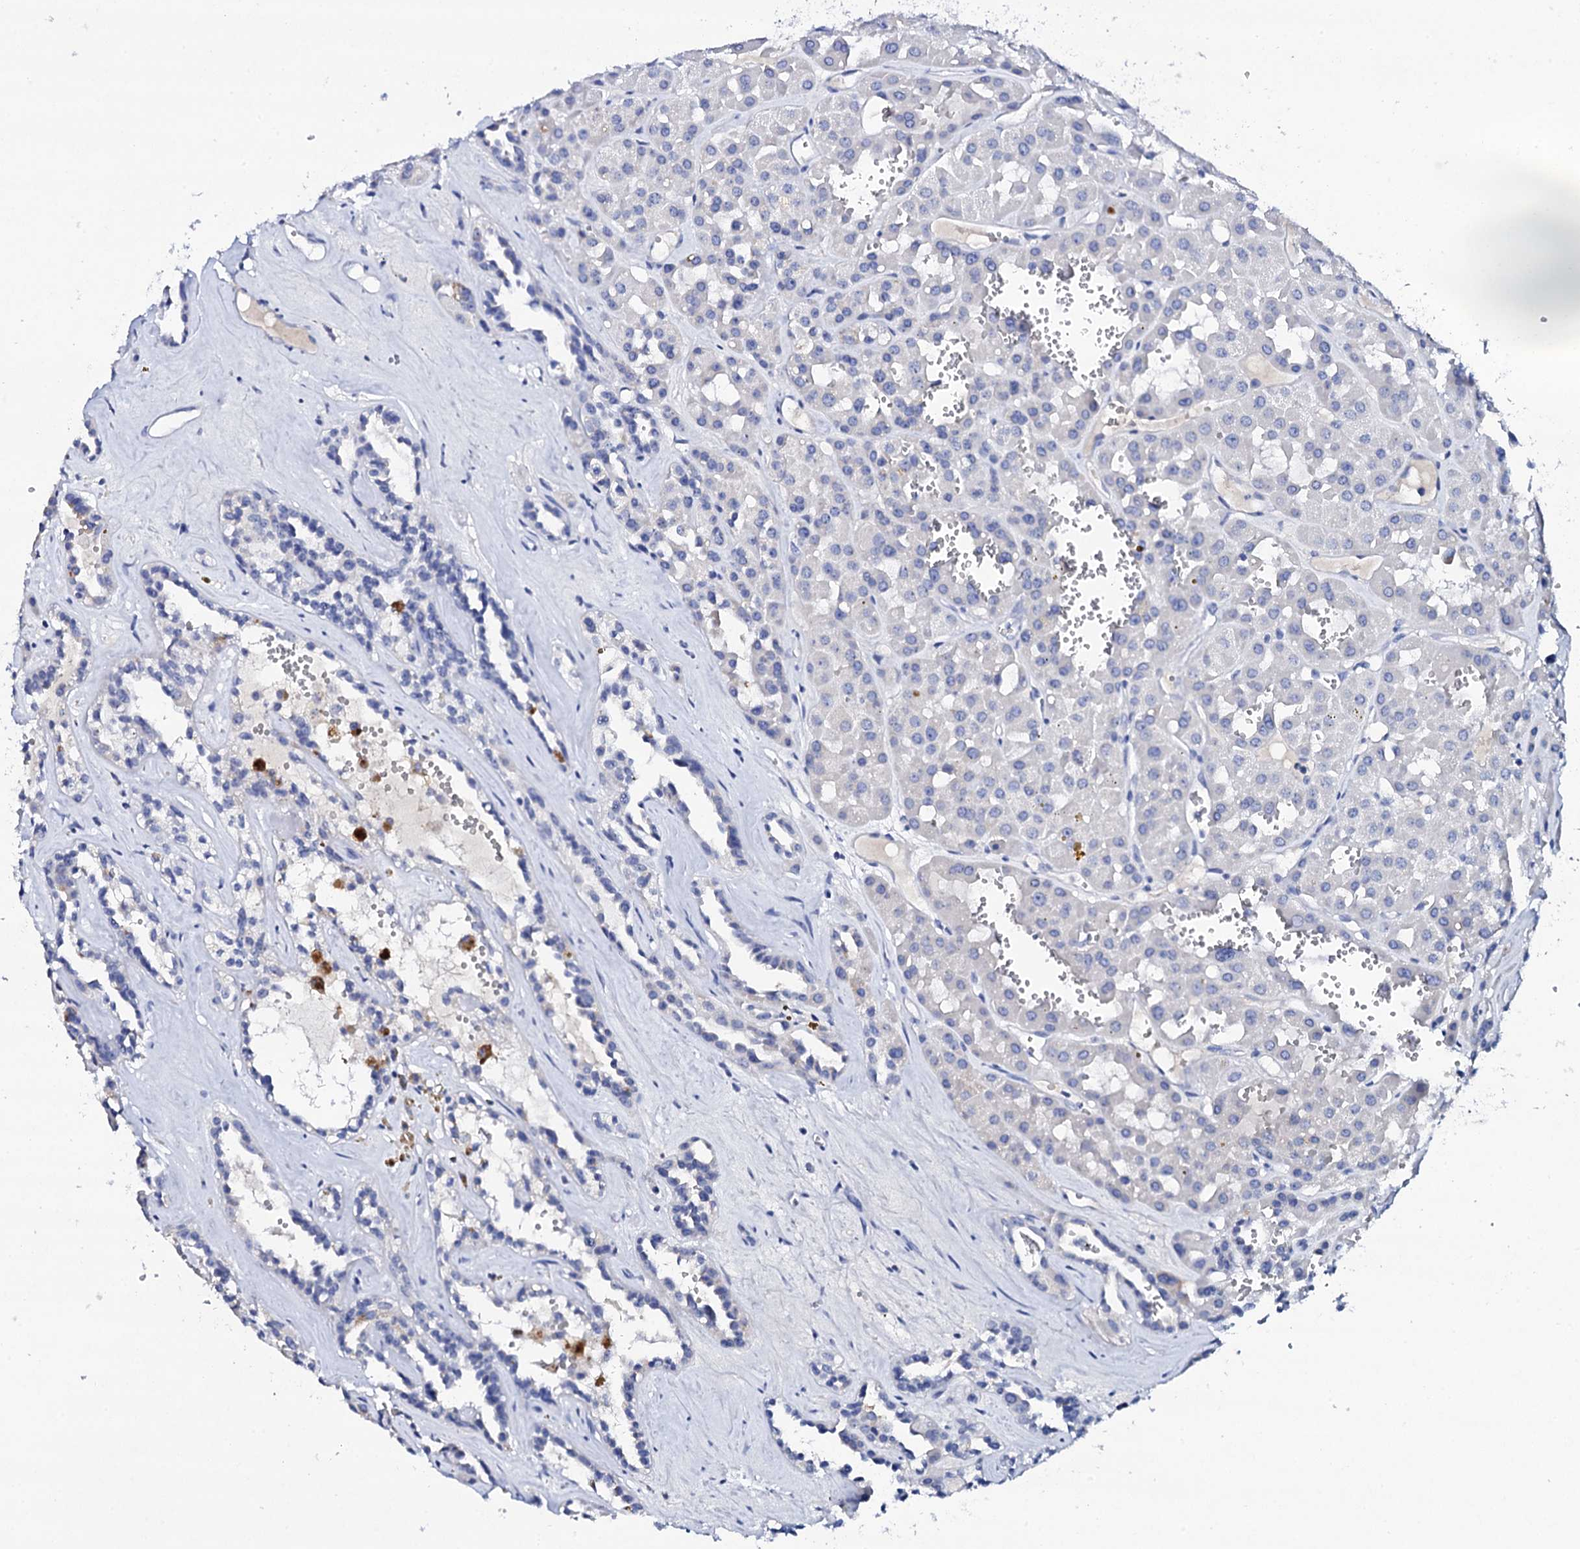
{"staining": {"intensity": "negative", "quantity": "none", "location": "none"}, "tissue": "renal cancer", "cell_type": "Tumor cells", "image_type": "cancer", "snomed": [{"axis": "morphology", "description": "Carcinoma, NOS"}, {"axis": "topography", "description": "Kidney"}], "caption": "Tumor cells are negative for protein expression in human renal cancer (carcinoma).", "gene": "FBXL16", "patient": {"sex": "female", "age": 75}}